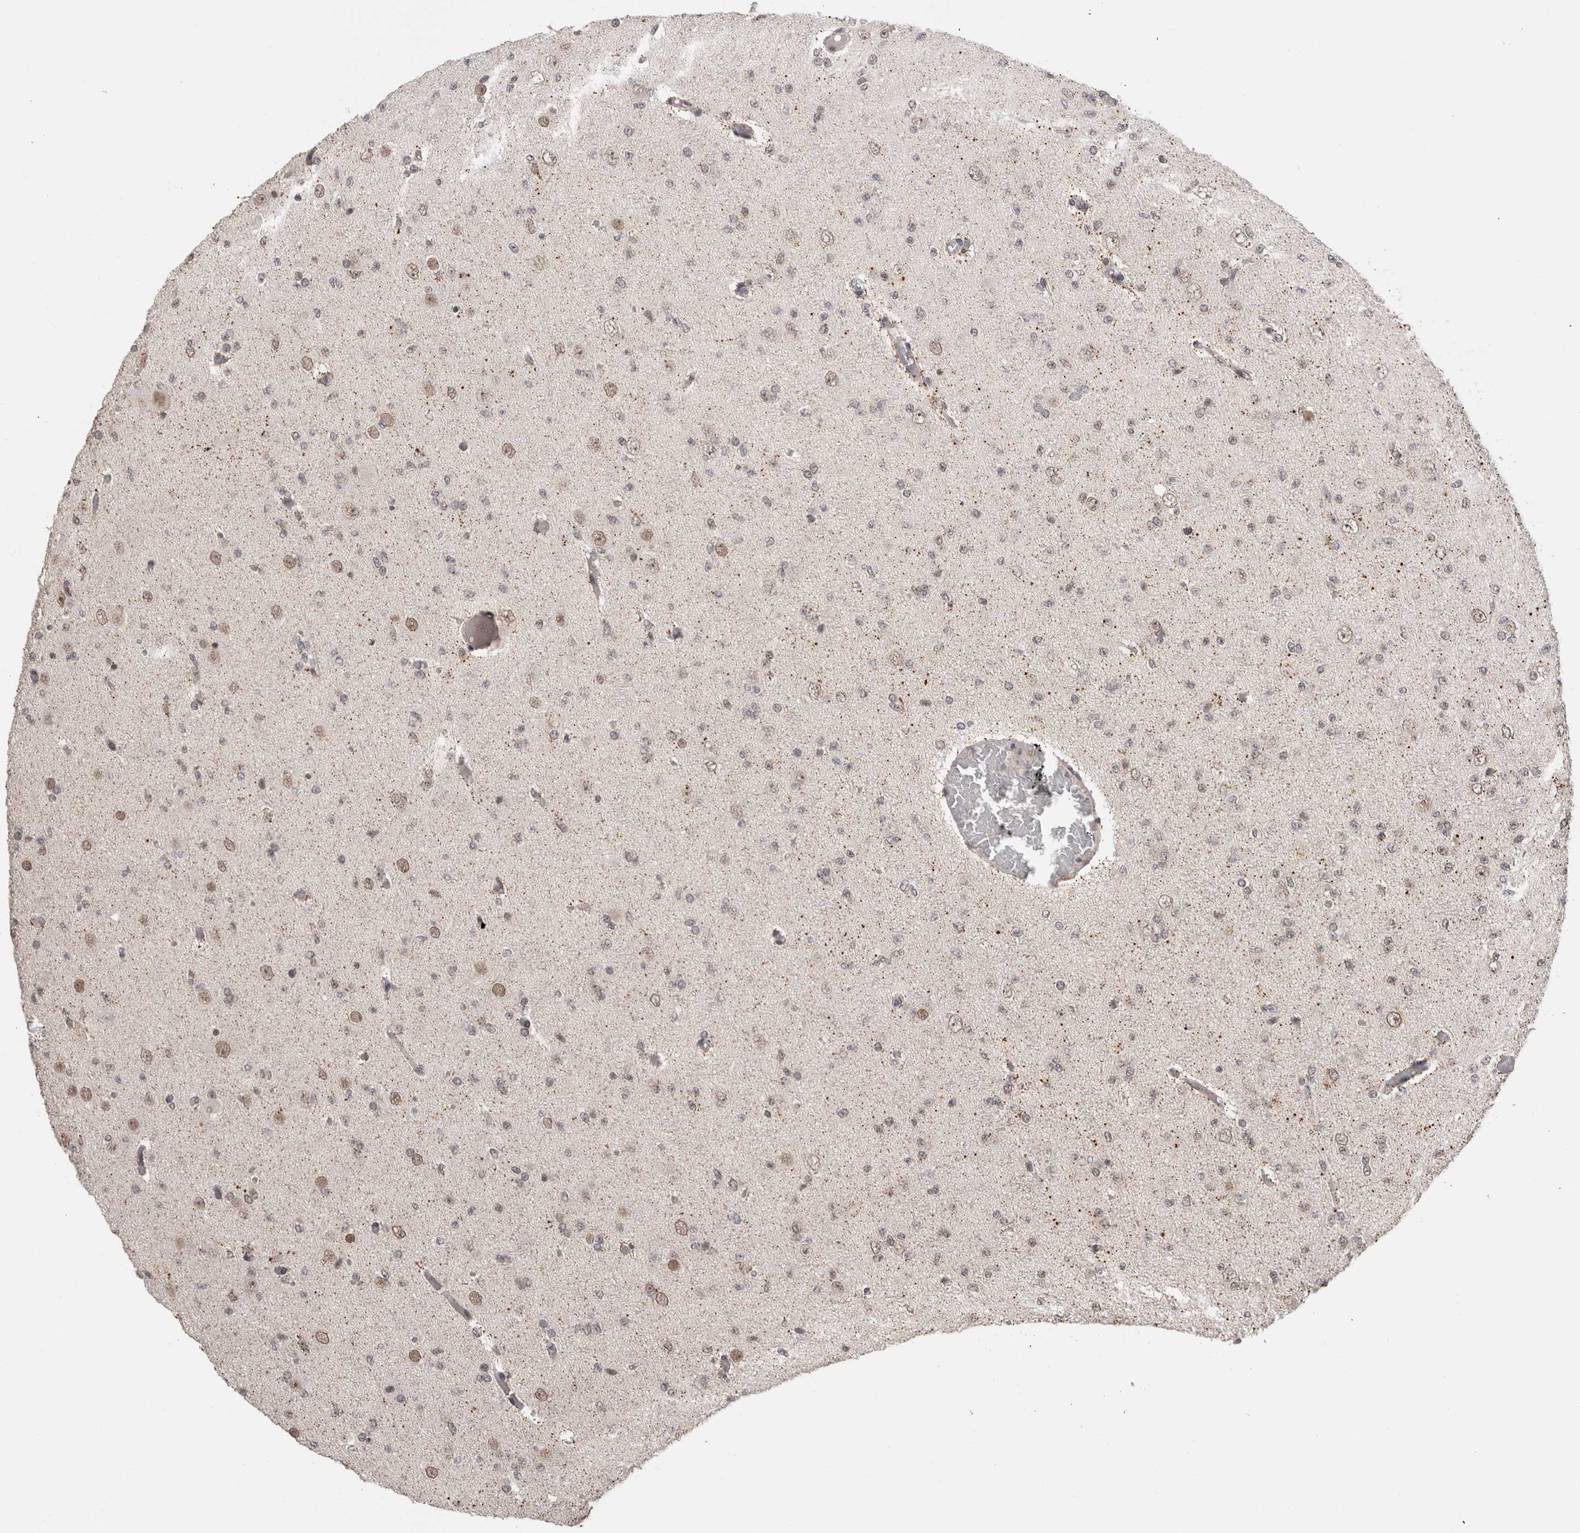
{"staining": {"intensity": "weak", "quantity": "<25%", "location": "nuclear"}, "tissue": "glioma", "cell_type": "Tumor cells", "image_type": "cancer", "snomed": [{"axis": "morphology", "description": "Glioma, malignant, Low grade"}, {"axis": "topography", "description": "Brain"}], "caption": "The image shows no staining of tumor cells in malignant low-grade glioma. Brightfield microscopy of immunohistochemistry stained with DAB (3,3'-diaminobenzidine) (brown) and hematoxylin (blue), captured at high magnification.", "gene": "CPSF2", "patient": {"sex": "female", "age": 22}}